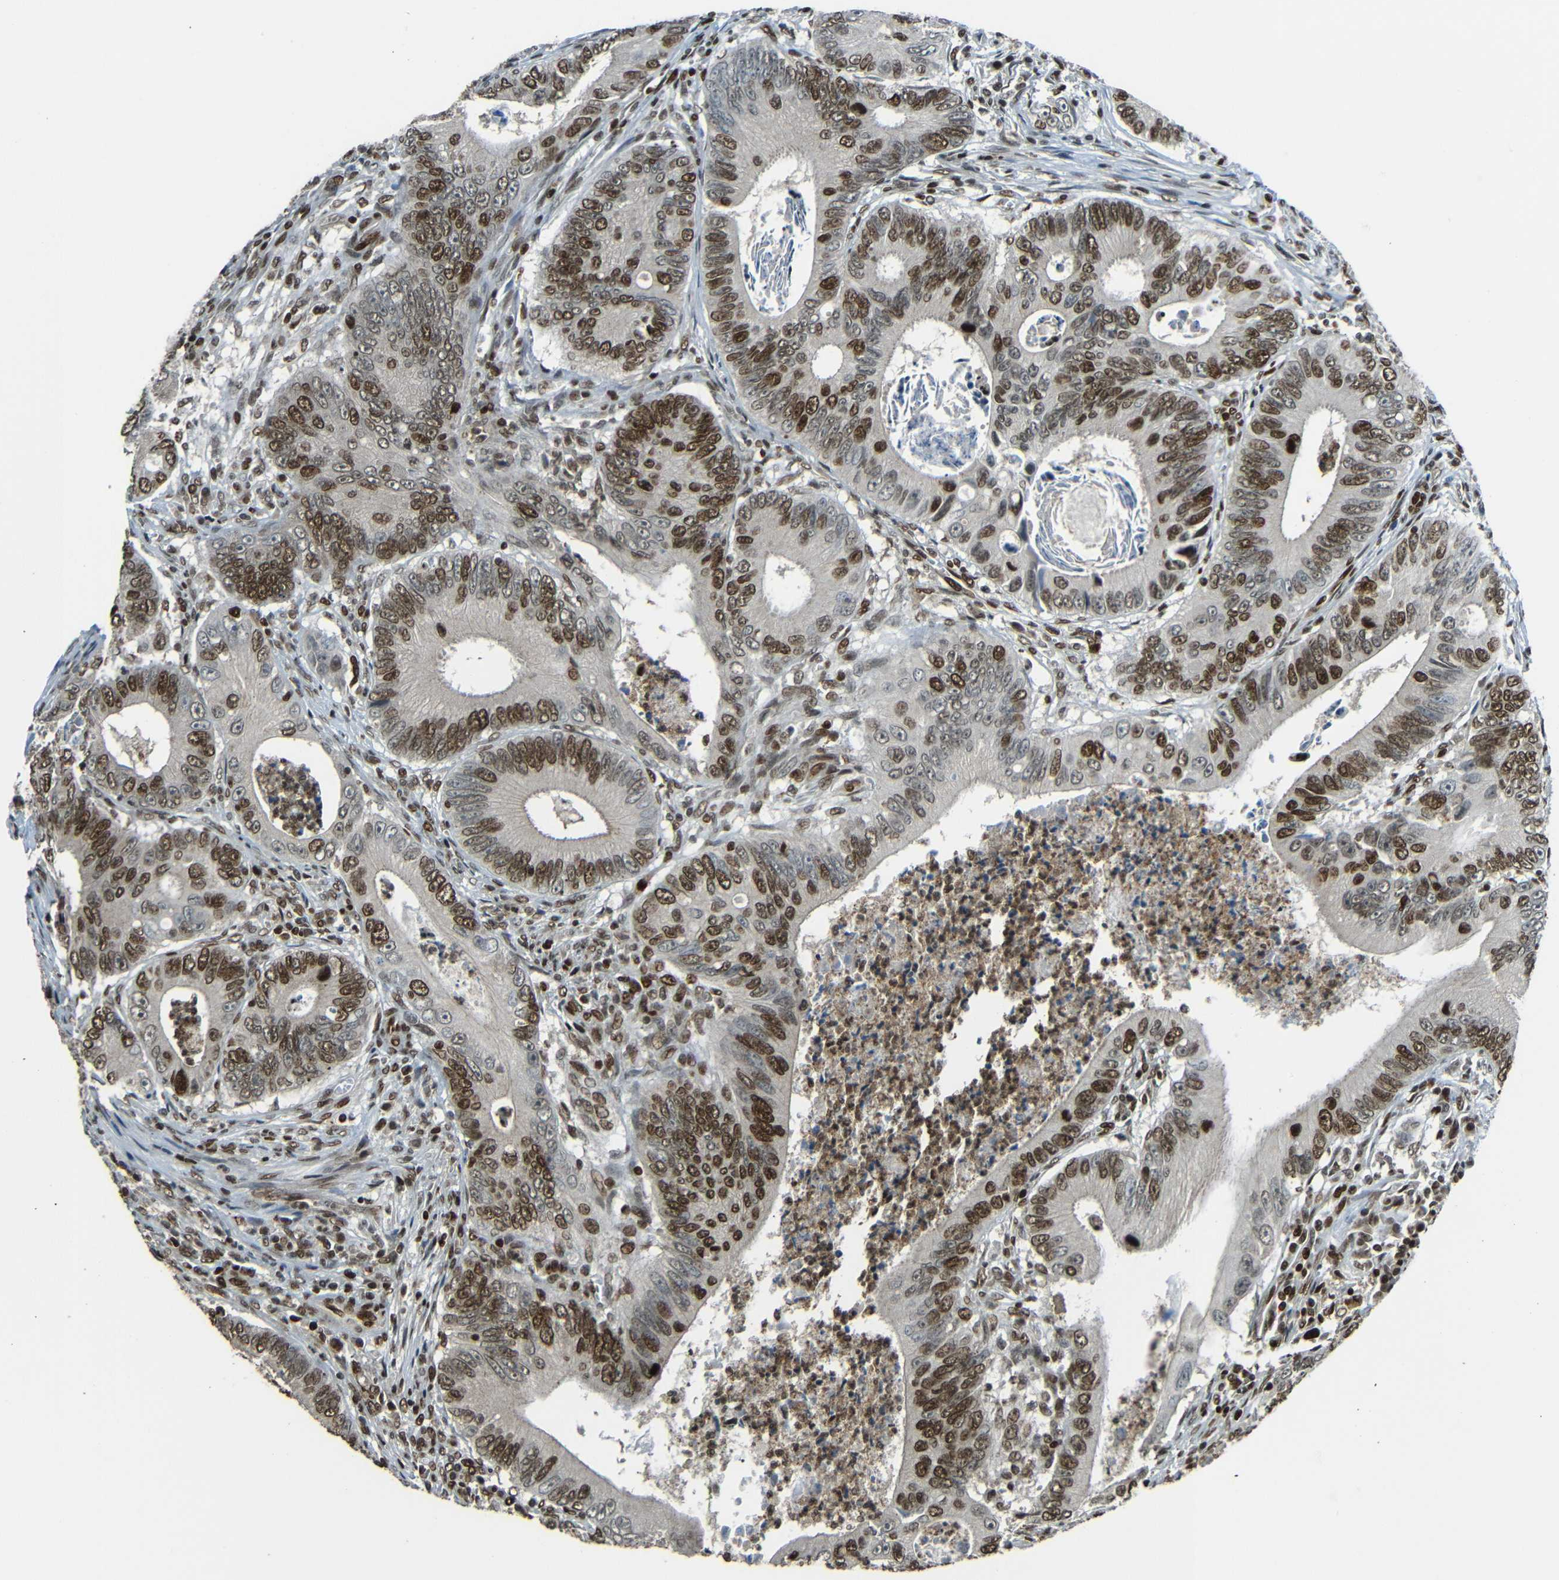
{"staining": {"intensity": "strong", "quantity": "25%-75%", "location": "nuclear"}, "tissue": "colorectal cancer", "cell_type": "Tumor cells", "image_type": "cancer", "snomed": [{"axis": "morphology", "description": "Inflammation, NOS"}, {"axis": "morphology", "description": "Adenocarcinoma, NOS"}, {"axis": "topography", "description": "Colon"}], "caption": "A photomicrograph of colorectal cancer (adenocarcinoma) stained for a protein demonstrates strong nuclear brown staining in tumor cells. (DAB = brown stain, brightfield microscopy at high magnification).", "gene": "PSIP1", "patient": {"sex": "male", "age": 72}}